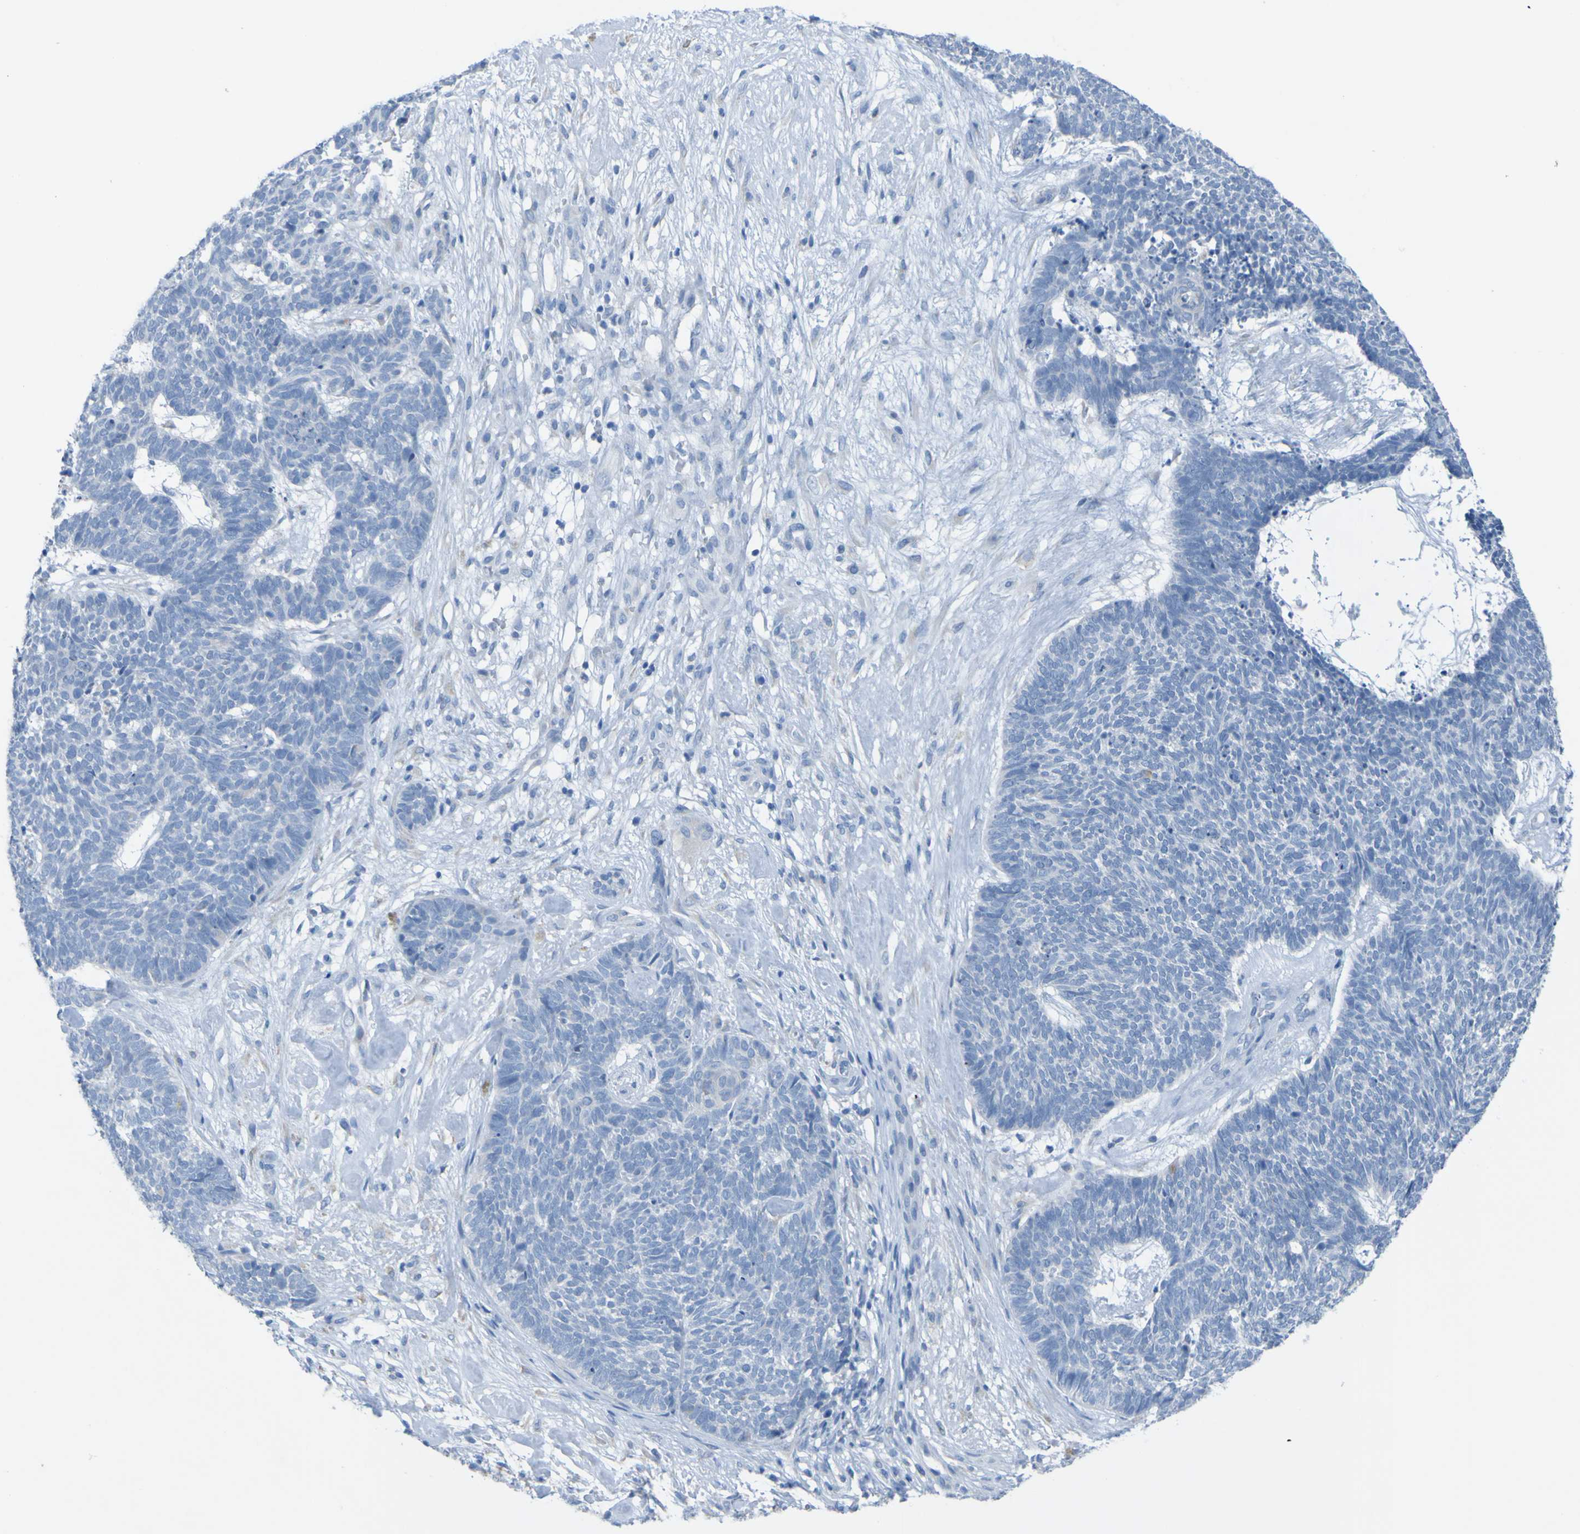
{"staining": {"intensity": "negative", "quantity": "none", "location": "none"}, "tissue": "skin cancer", "cell_type": "Tumor cells", "image_type": "cancer", "snomed": [{"axis": "morphology", "description": "Basal cell carcinoma"}, {"axis": "topography", "description": "Skin"}], "caption": "Human basal cell carcinoma (skin) stained for a protein using immunohistochemistry demonstrates no staining in tumor cells.", "gene": "ACMSD", "patient": {"sex": "female", "age": 84}}